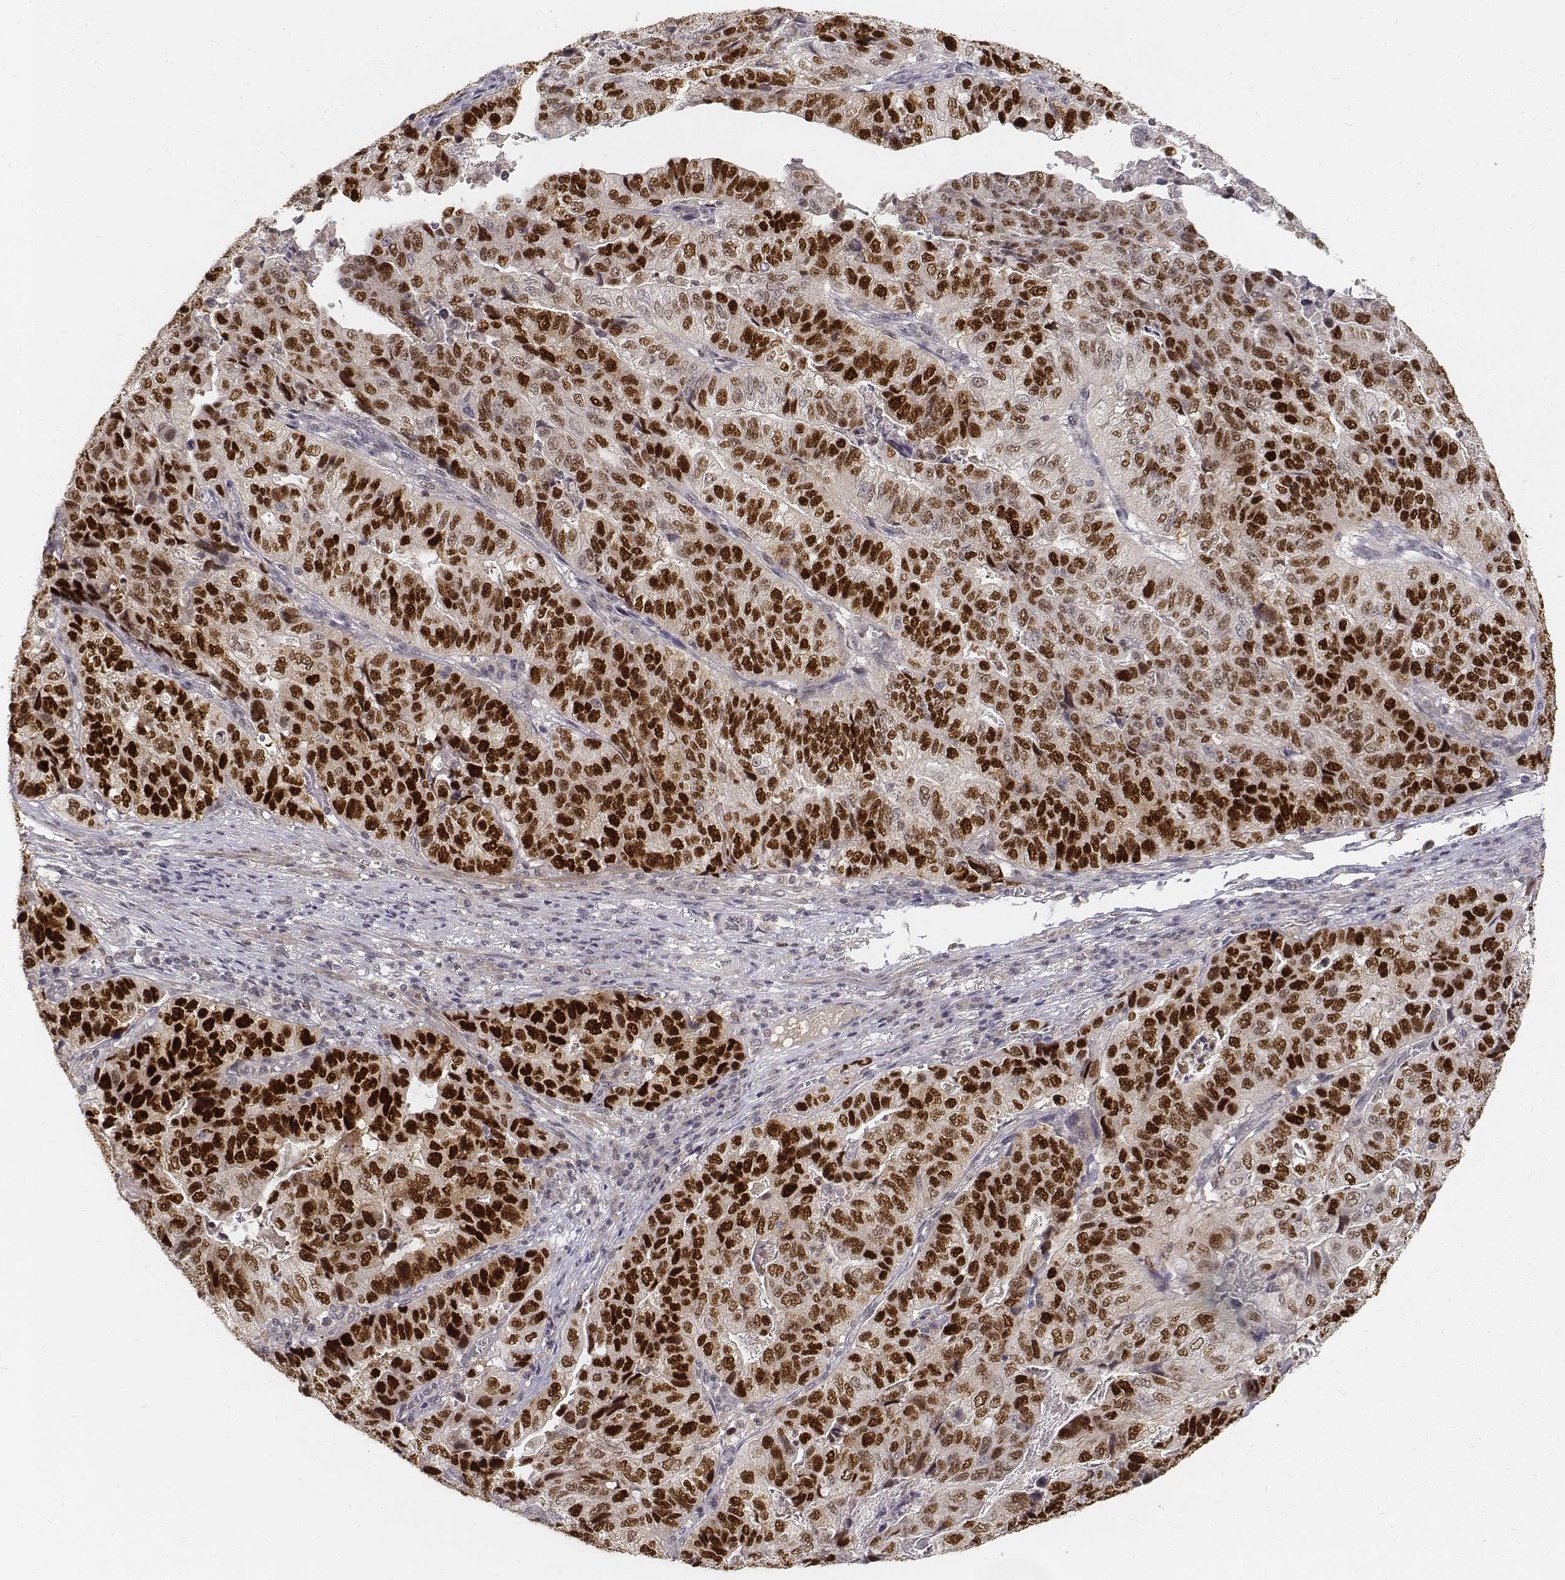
{"staining": {"intensity": "strong", "quantity": ">75%", "location": "nuclear"}, "tissue": "stomach cancer", "cell_type": "Tumor cells", "image_type": "cancer", "snomed": [{"axis": "morphology", "description": "Adenocarcinoma, NOS"}, {"axis": "topography", "description": "Stomach, upper"}], "caption": "Adenocarcinoma (stomach) tissue reveals strong nuclear positivity in about >75% of tumor cells (DAB (3,3'-diaminobenzidine) IHC with brightfield microscopy, high magnification).", "gene": "FANCD2", "patient": {"sex": "female", "age": 67}}